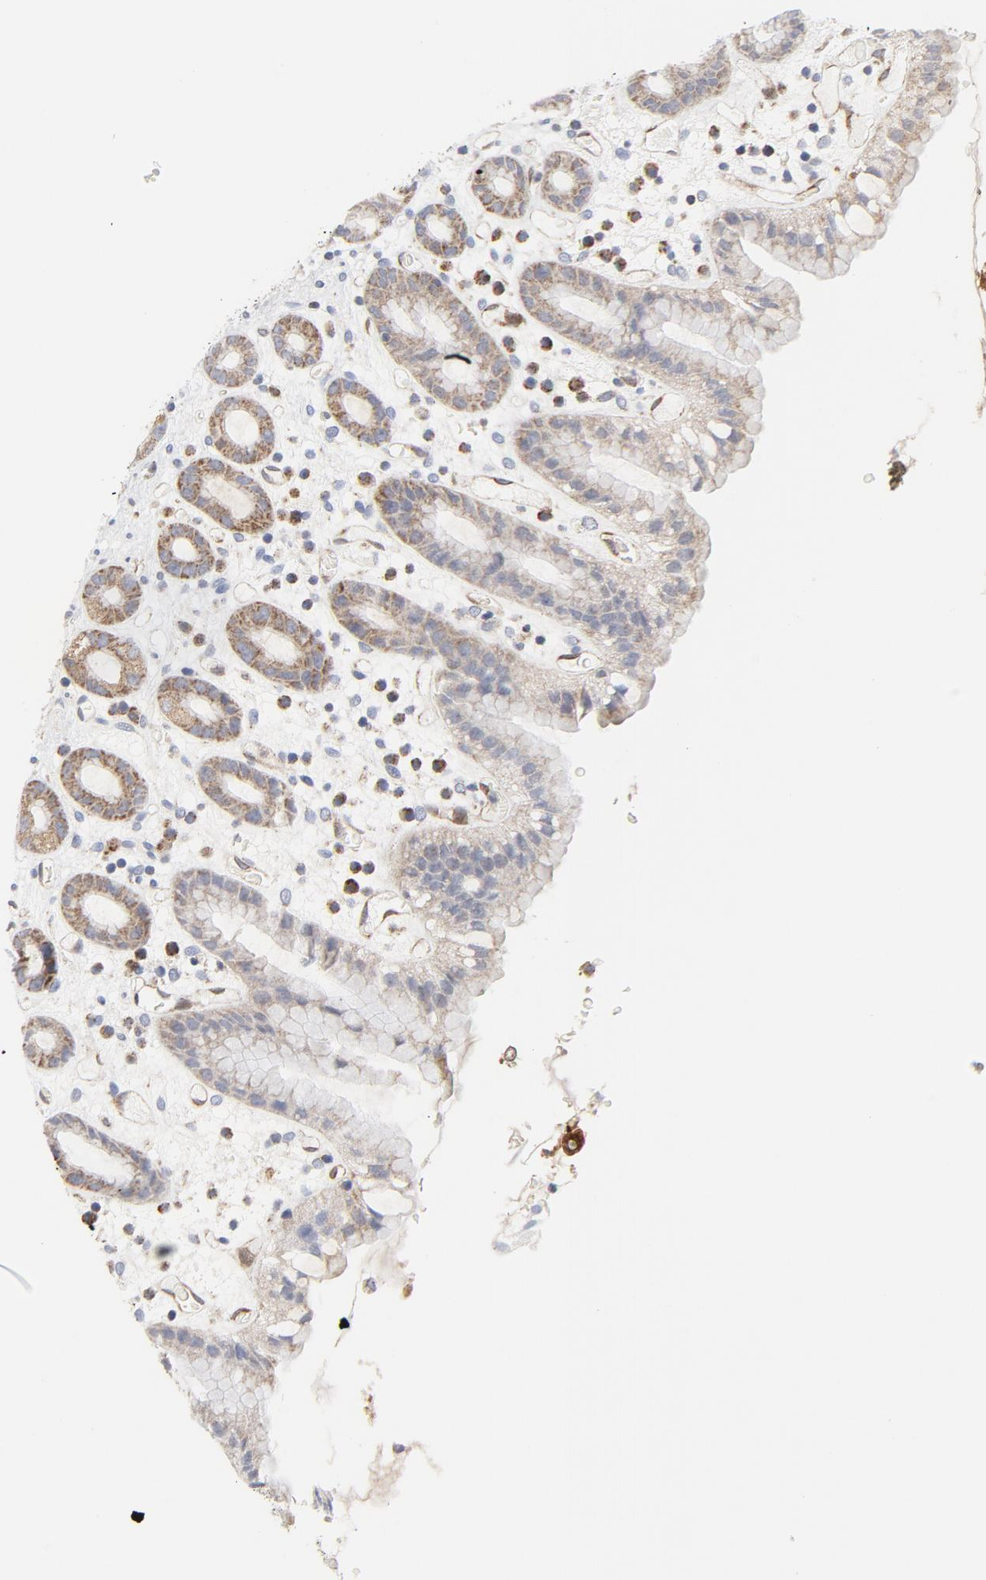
{"staining": {"intensity": "moderate", "quantity": ">75%", "location": "cytoplasmic/membranous"}, "tissue": "stomach", "cell_type": "Glandular cells", "image_type": "normal", "snomed": [{"axis": "morphology", "description": "Normal tissue, NOS"}, {"axis": "topography", "description": "Stomach, upper"}], "caption": "Human stomach stained with a brown dye exhibits moderate cytoplasmic/membranous positive positivity in about >75% of glandular cells.", "gene": "RAPGEF4", "patient": {"sex": "male", "age": 68}}